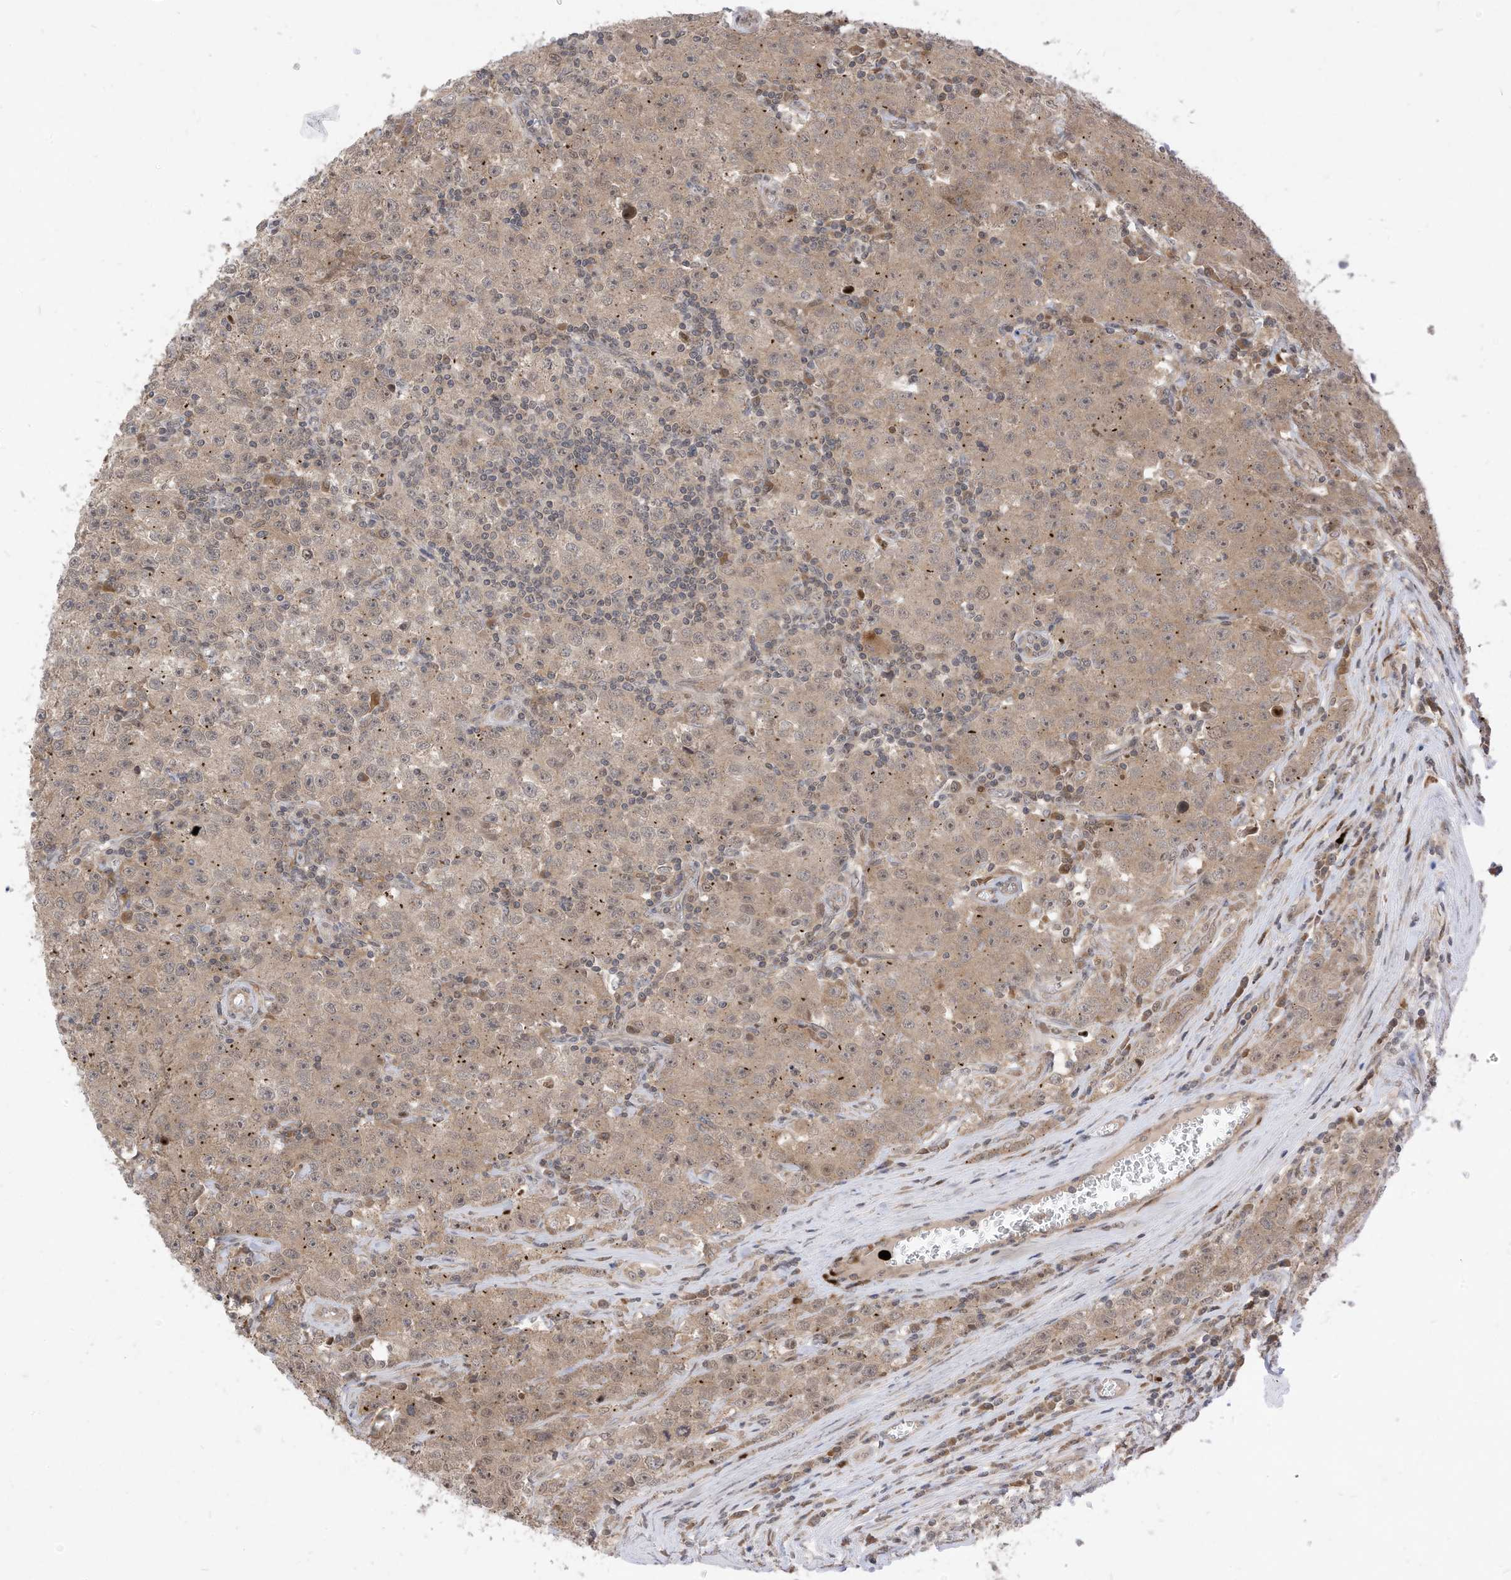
{"staining": {"intensity": "moderate", "quantity": ">75%", "location": "cytoplasmic/membranous"}, "tissue": "testis cancer", "cell_type": "Tumor cells", "image_type": "cancer", "snomed": [{"axis": "morphology", "description": "Seminoma, NOS"}, {"axis": "morphology", "description": "Carcinoma, Embryonal, NOS"}, {"axis": "topography", "description": "Testis"}], "caption": "A histopathology image showing moderate cytoplasmic/membranous expression in approximately >75% of tumor cells in testis cancer (embryonal carcinoma), as visualized by brown immunohistochemical staining.", "gene": "CNKSR1", "patient": {"sex": "male", "age": 43}}